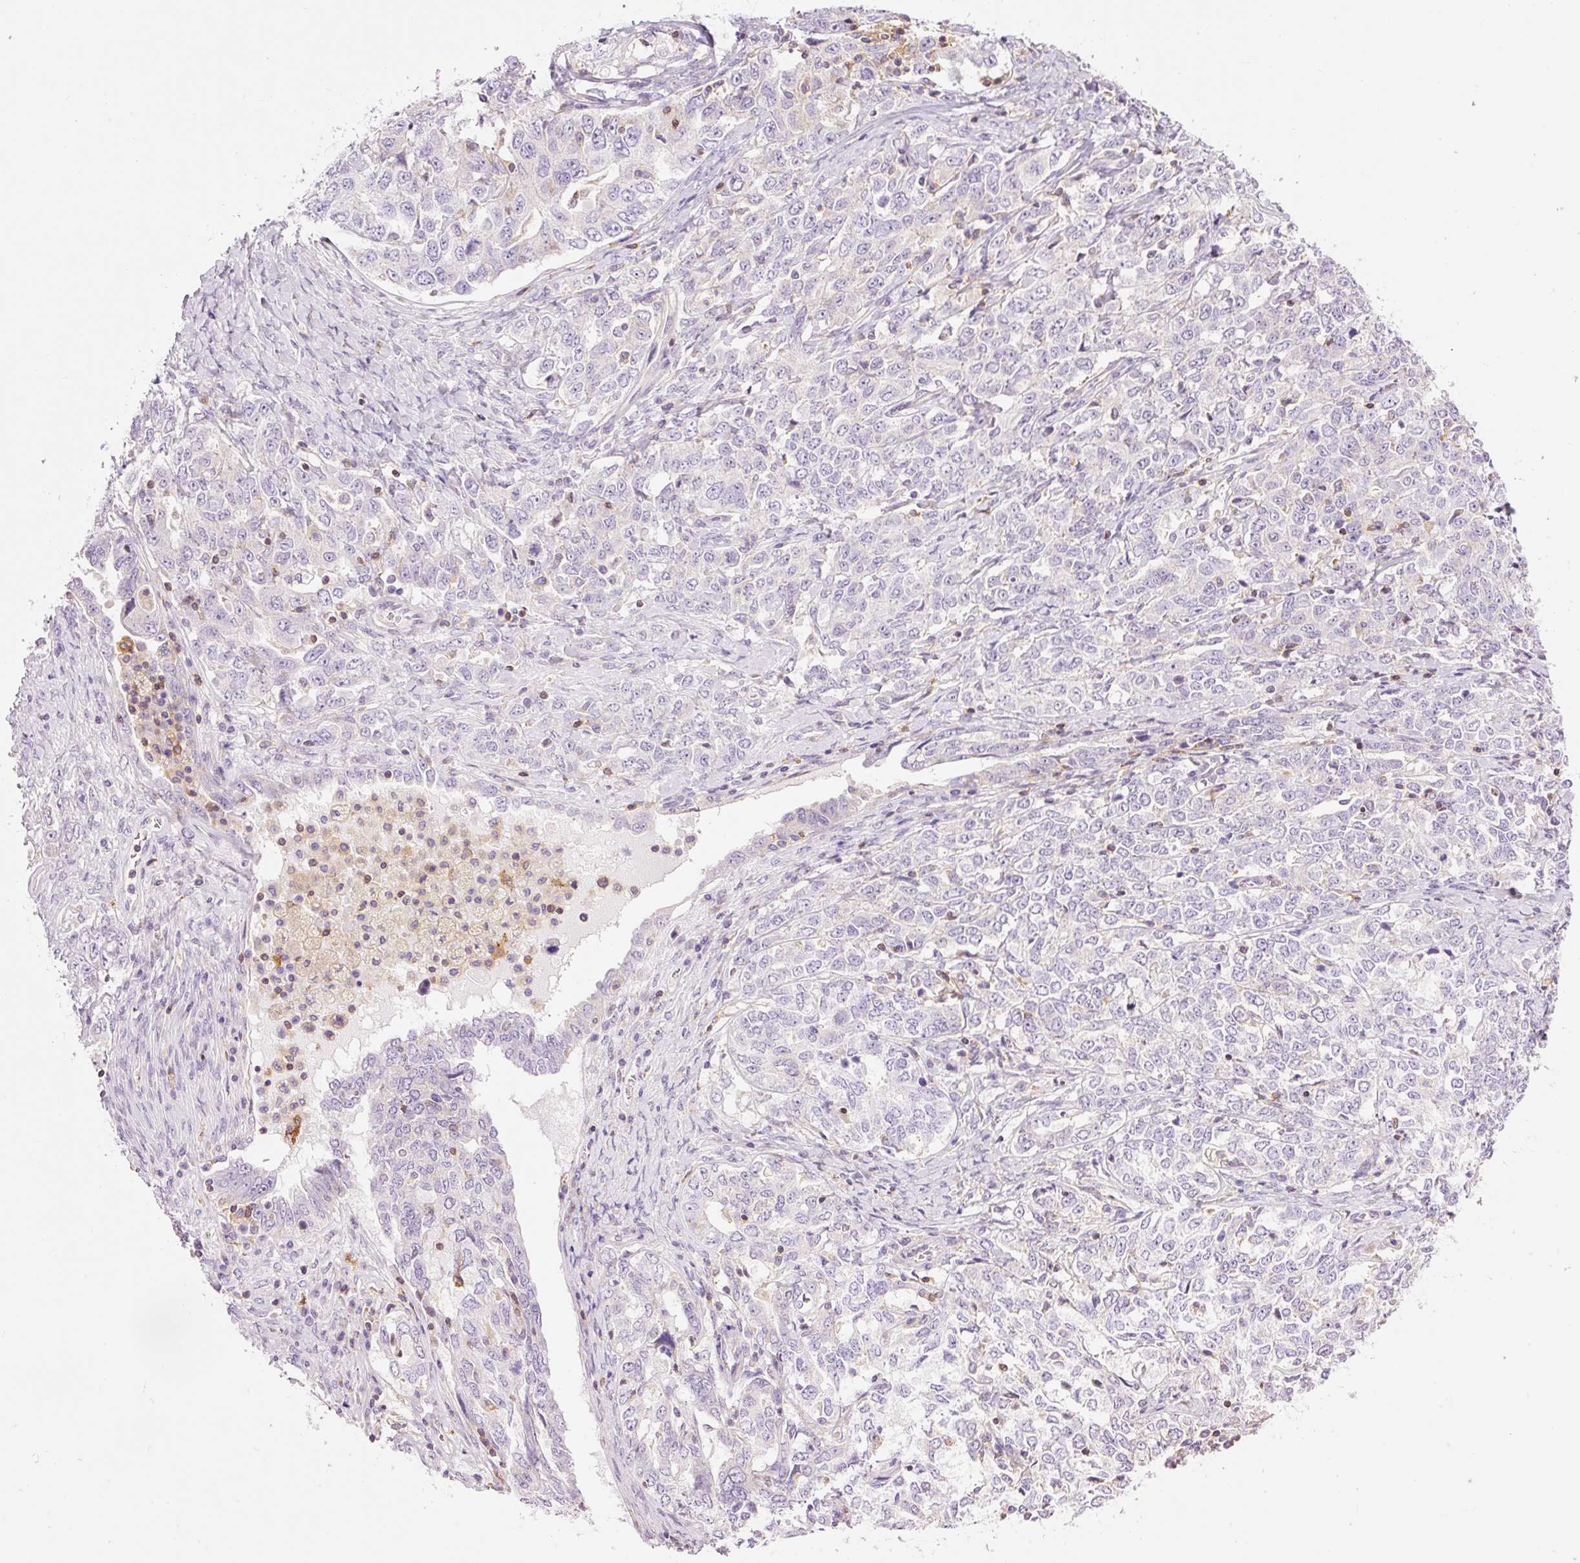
{"staining": {"intensity": "negative", "quantity": "none", "location": "none"}, "tissue": "ovarian cancer", "cell_type": "Tumor cells", "image_type": "cancer", "snomed": [{"axis": "morphology", "description": "Carcinoma, endometroid"}, {"axis": "topography", "description": "Ovary"}], "caption": "A high-resolution image shows immunohistochemistry staining of ovarian endometroid carcinoma, which shows no significant expression in tumor cells. Brightfield microscopy of immunohistochemistry (IHC) stained with DAB (brown) and hematoxylin (blue), captured at high magnification.", "gene": "DOK6", "patient": {"sex": "female", "age": 62}}